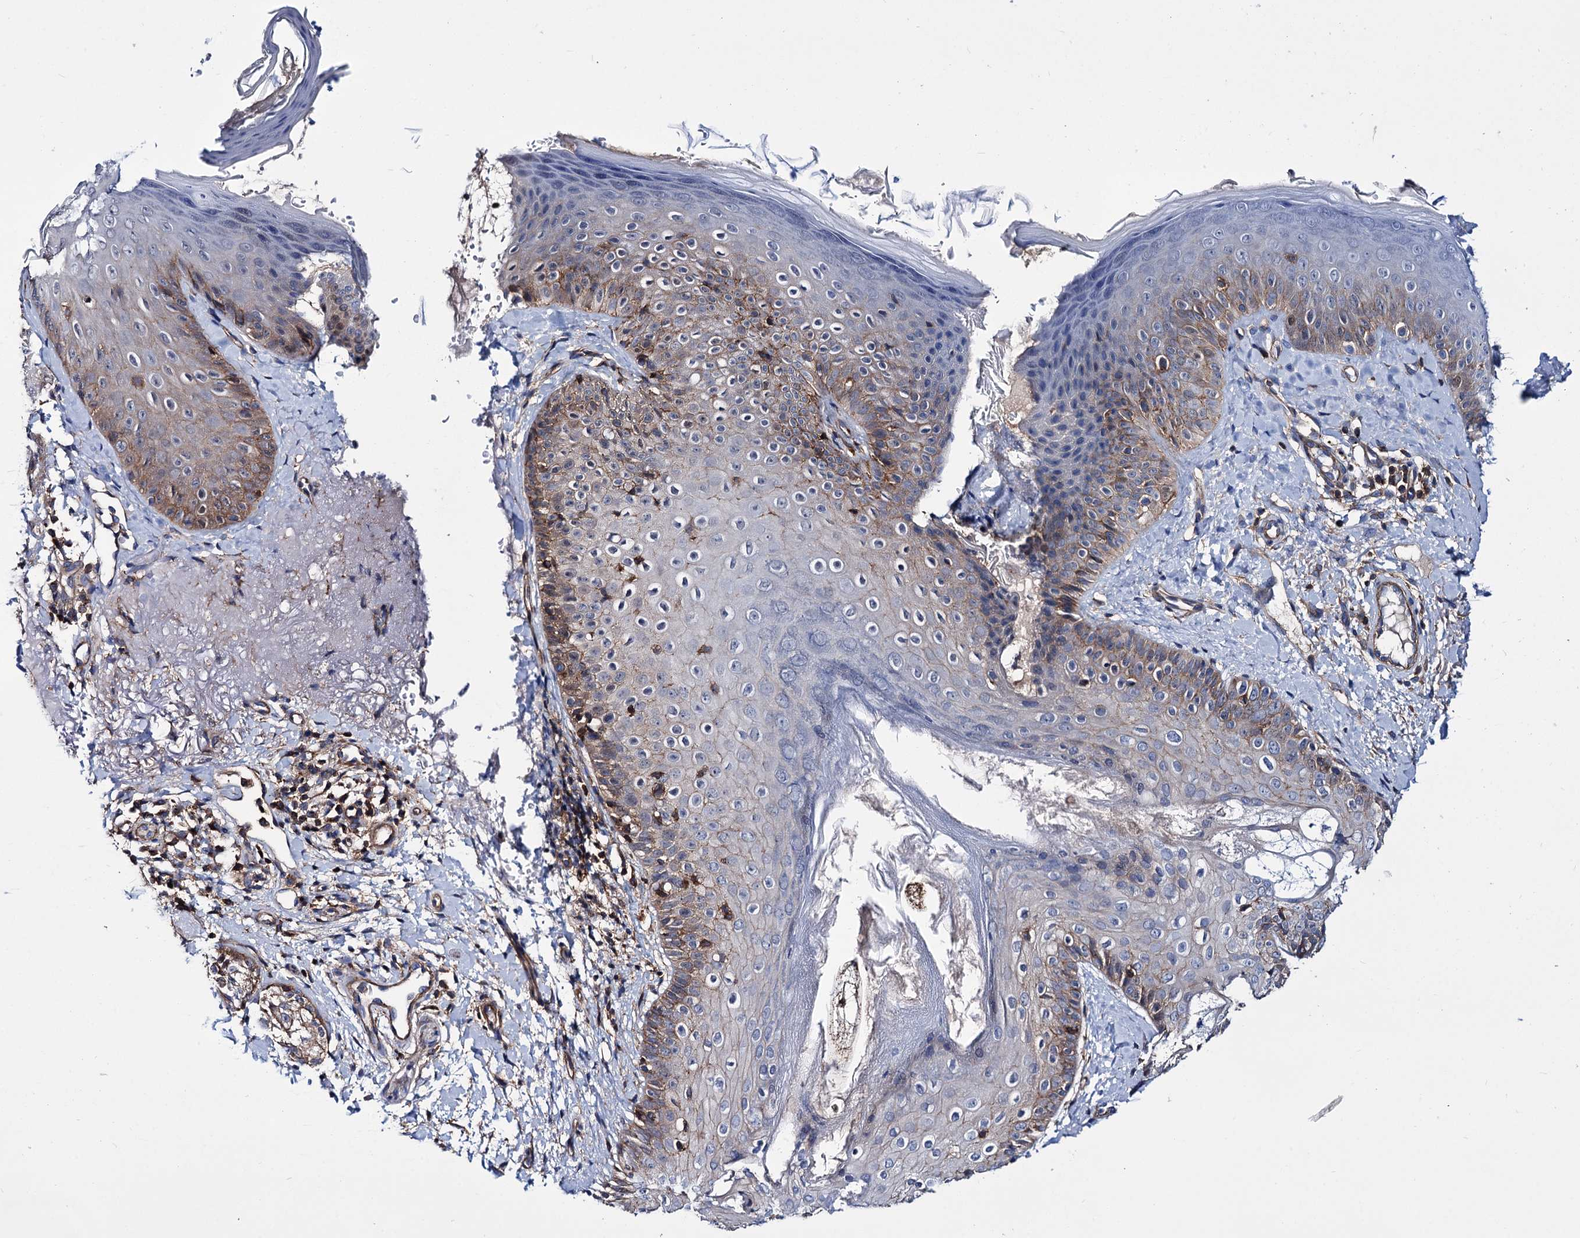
{"staining": {"intensity": "weak", "quantity": ">75%", "location": "cytoplasmic/membranous"}, "tissue": "skin", "cell_type": "Fibroblasts", "image_type": "normal", "snomed": [{"axis": "morphology", "description": "Normal tissue, NOS"}, {"axis": "topography", "description": "Skin"}], "caption": "Protein analysis of unremarkable skin demonstrates weak cytoplasmic/membranous staining in about >75% of fibroblasts.", "gene": "DEF6", "patient": {"sex": "male", "age": 57}}